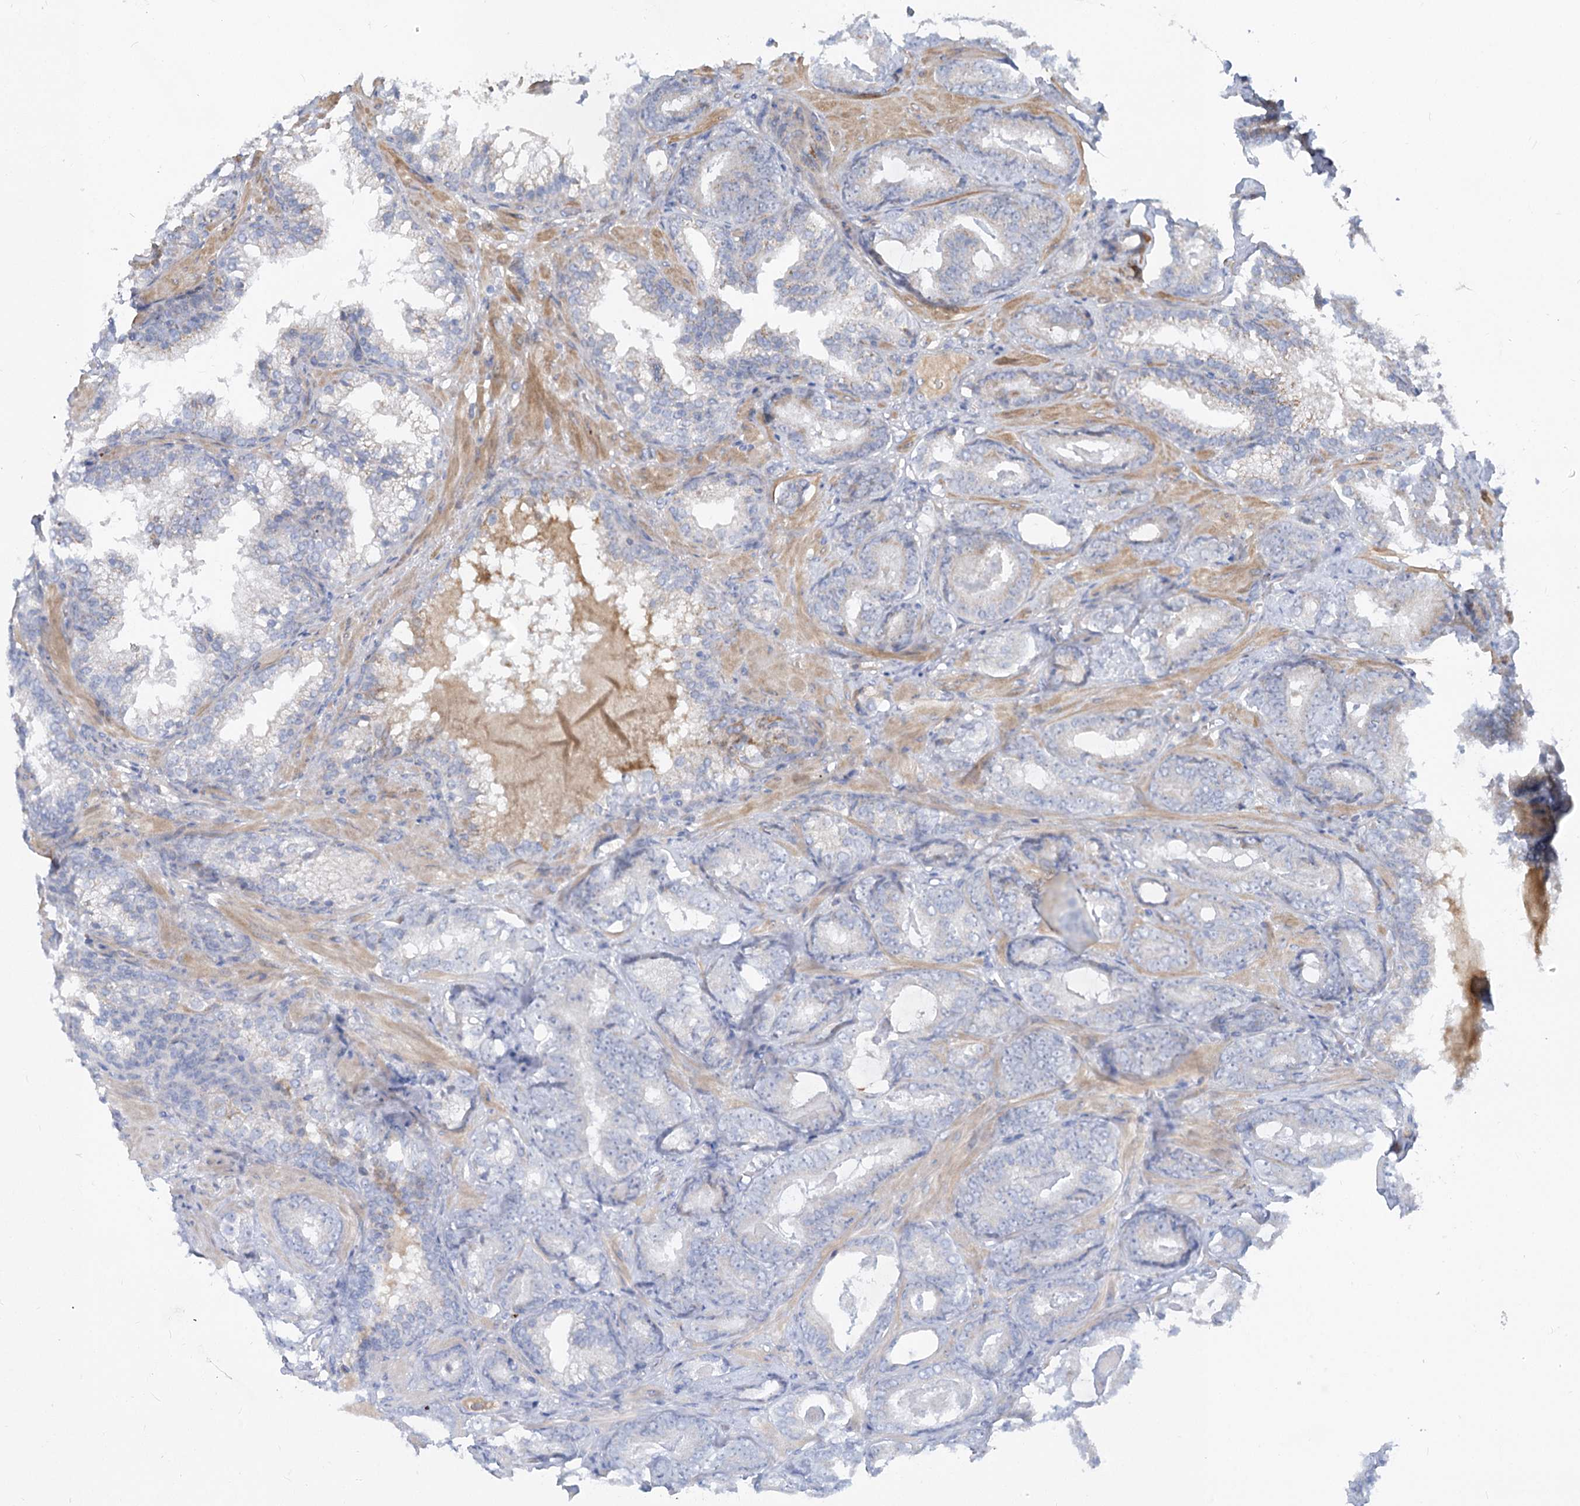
{"staining": {"intensity": "negative", "quantity": "none", "location": "none"}, "tissue": "prostate cancer", "cell_type": "Tumor cells", "image_type": "cancer", "snomed": [{"axis": "morphology", "description": "Adenocarcinoma, Low grade"}, {"axis": "topography", "description": "Prostate"}], "caption": "This is a photomicrograph of immunohistochemistry staining of prostate cancer, which shows no positivity in tumor cells. (DAB (3,3'-diaminobenzidine) IHC with hematoxylin counter stain).", "gene": "FGF19", "patient": {"sex": "male", "age": 60}}